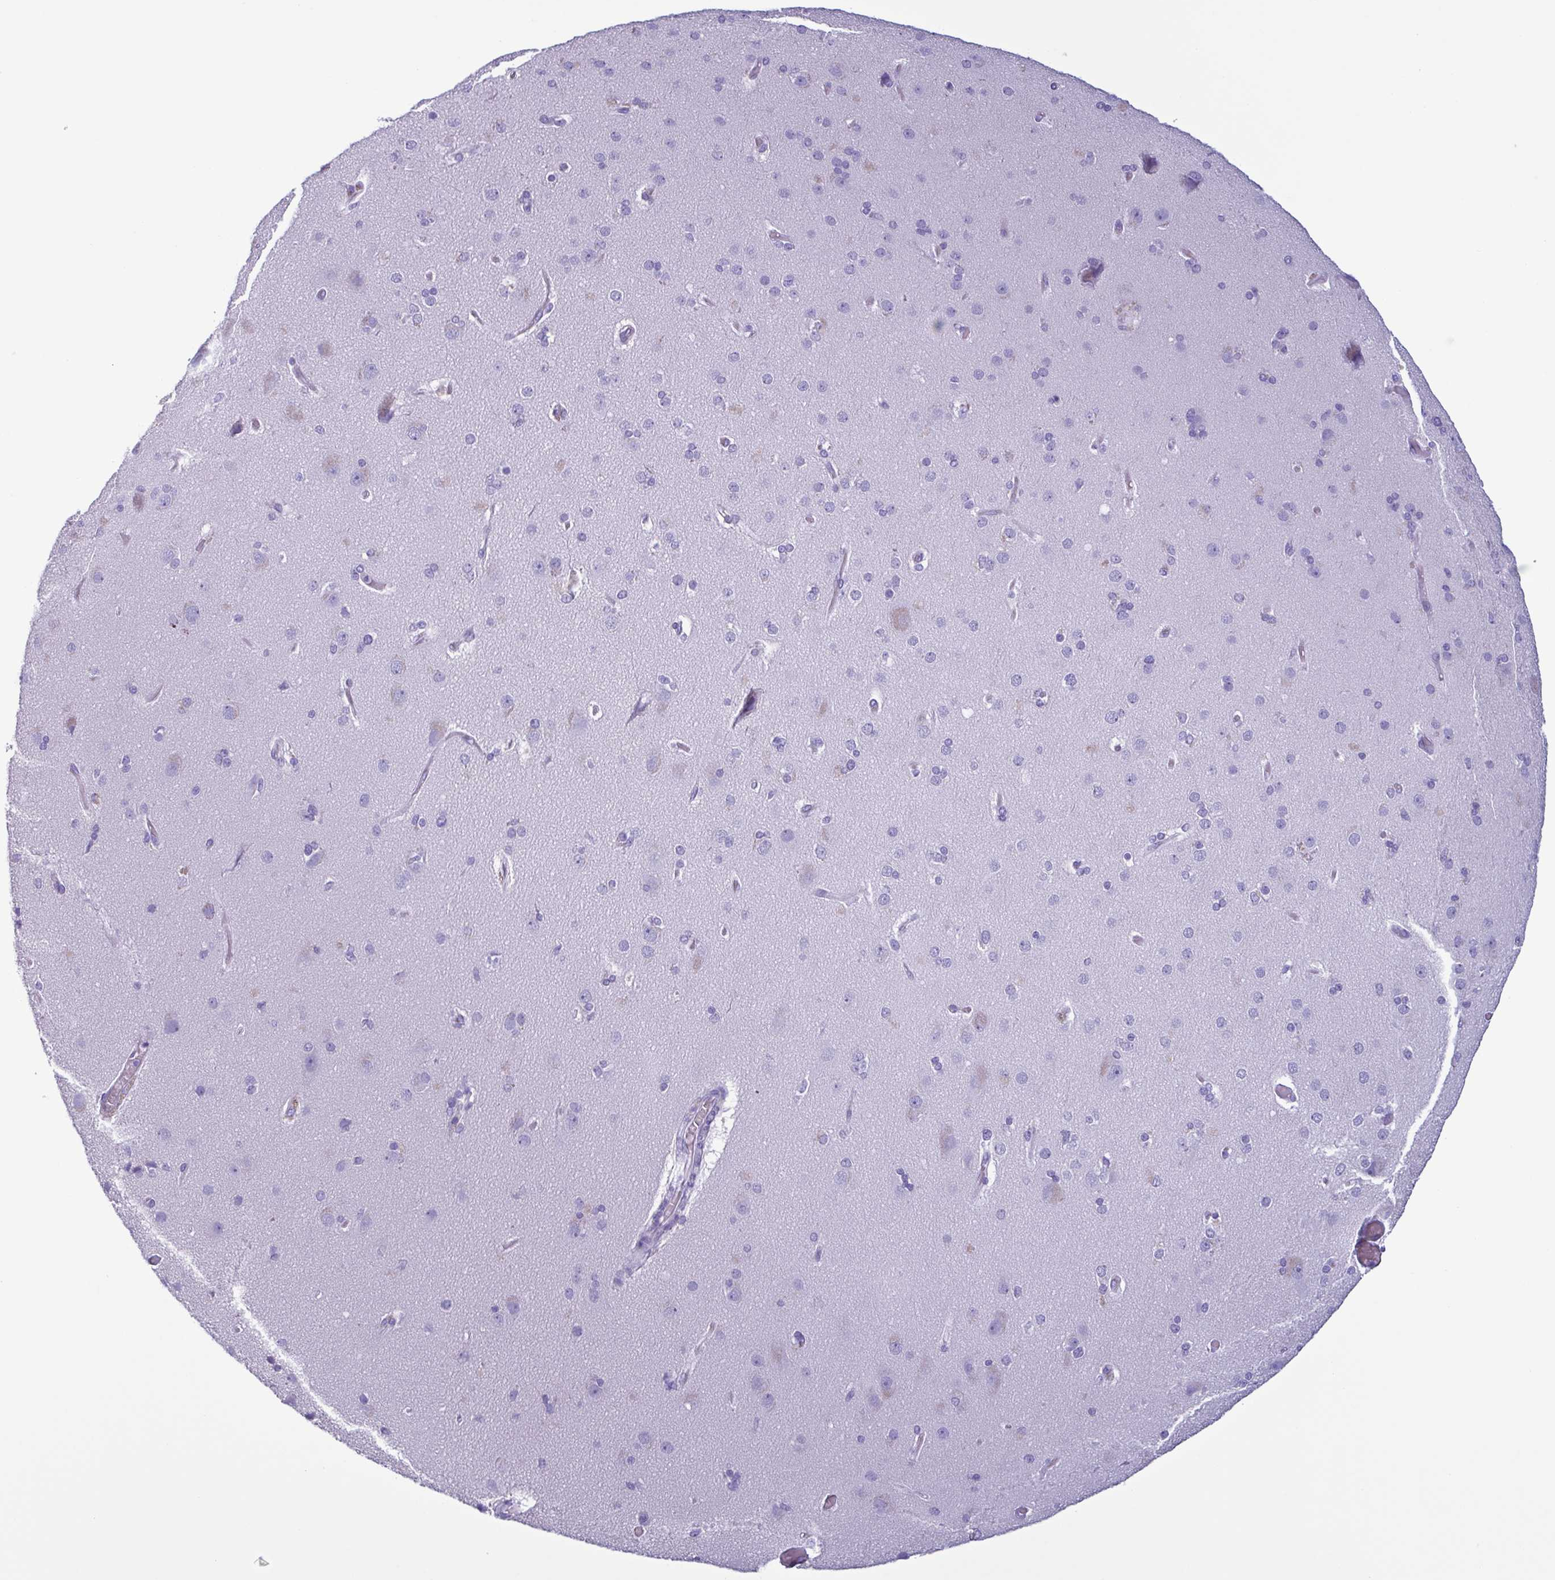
{"staining": {"intensity": "negative", "quantity": "none", "location": "none"}, "tissue": "cerebral cortex", "cell_type": "Endothelial cells", "image_type": "normal", "snomed": [{"axis": "morphology", "description": "Normal tissue, NOS"}, {"axis": "morphology", "description": "Glioma, malignant, High grade"}, {"axis": "topography", "description": "Cerebral cortex"}], "caption": "Endothelial cells are negative for protein expression in unremarkable human cerebral cortex. (DAB (3,3'-diaminobenzidine) immunohistochemistry (IHC) with hematoxylin counter stain).", "gene": "LTF", "patient": {"sex": "male", "age": 71}}